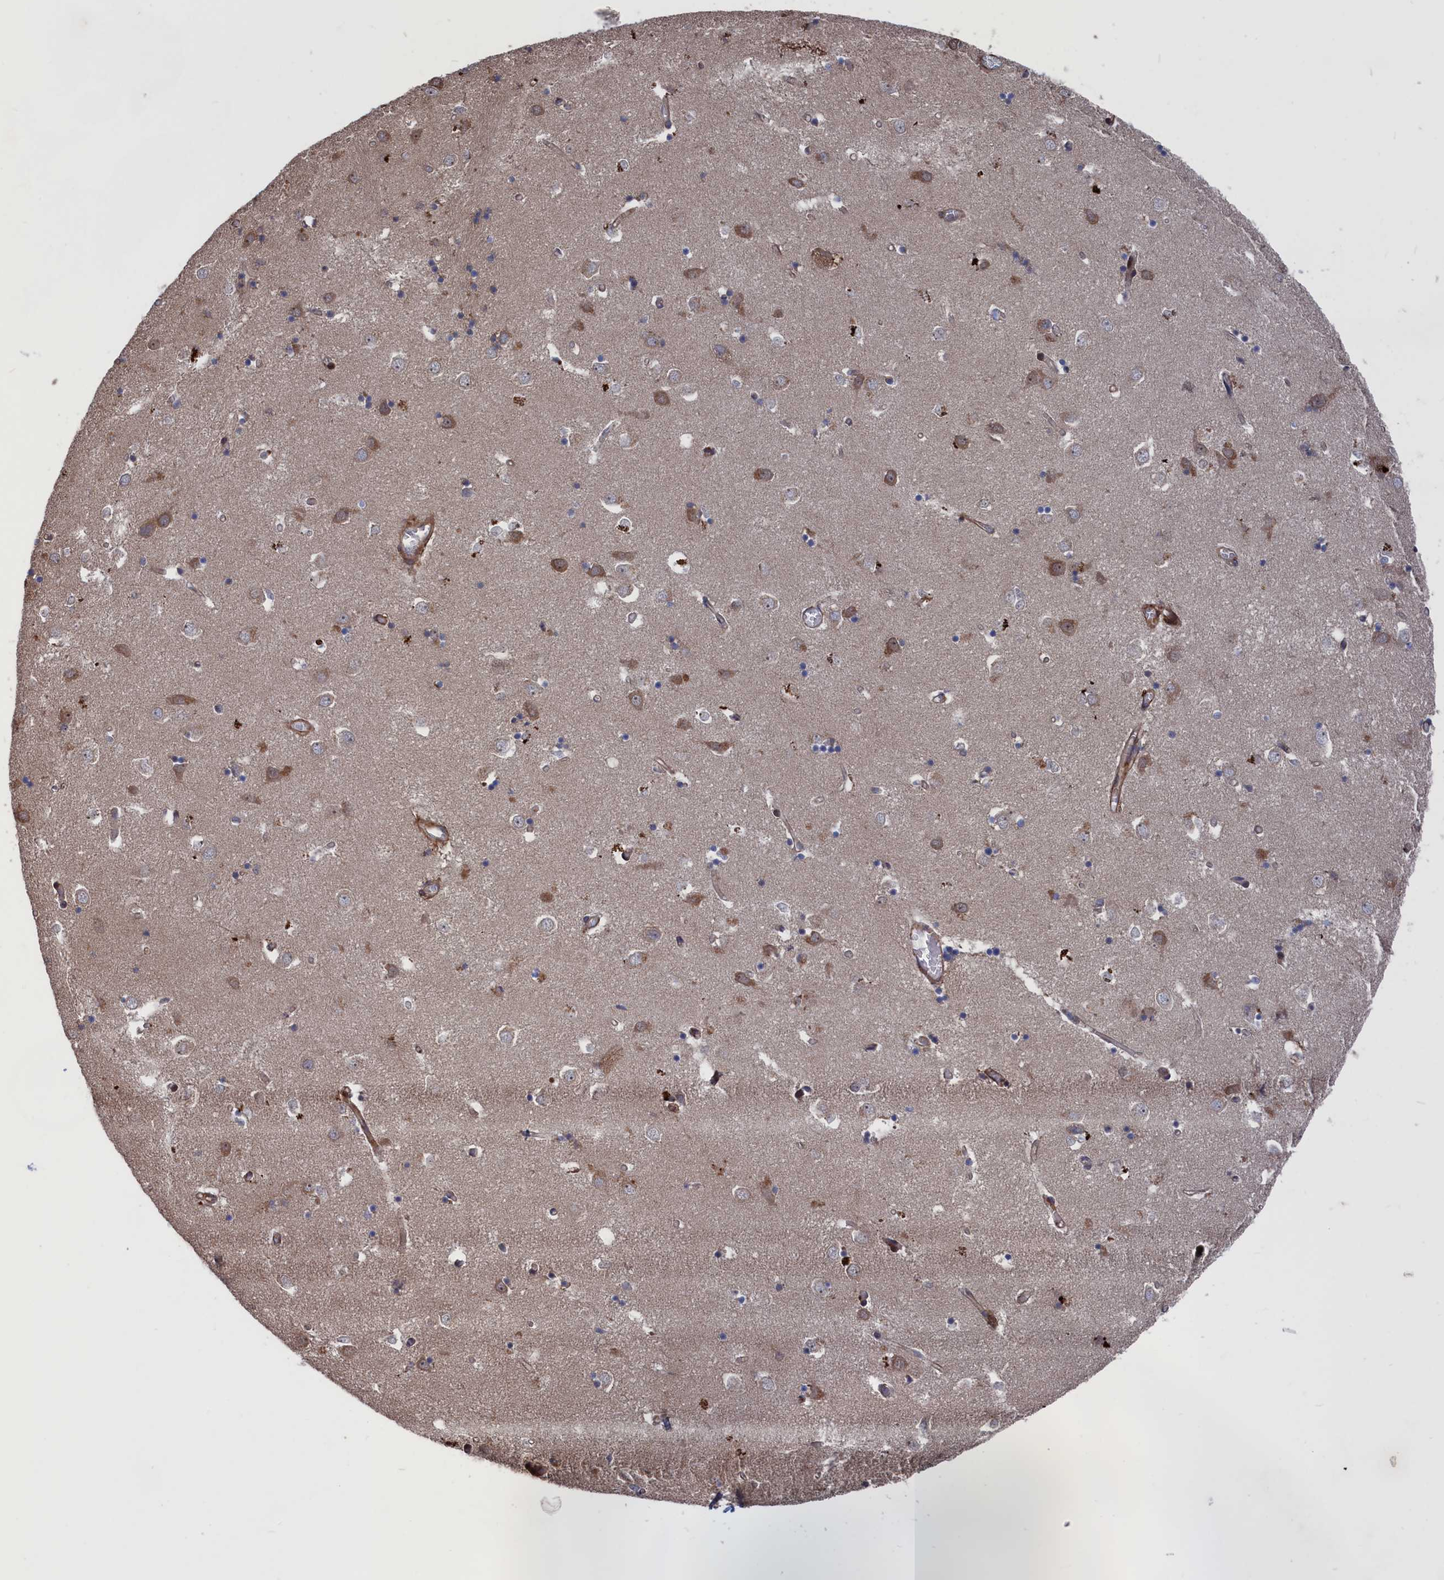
{"staining": {"intensity": "moderate", "quantity": "<25%", "location": "cytoplasmic/membranous"}, "tissue": "caudate", "cell_type": "Glial cells", "image_type": "normal", "snomed": [{"axis": "morphology", "description": "Normal tissue, NOS"}, {"axis": "topography", "description": "Lateral ventricle wall"}], "caption": "Immunohistochemistry histopathology image of unremarkable caudate stained for a protein (brown), which exhibits low levels of moderate cytoplasmic/membranous staining in about <25% of glial cells.", "gene": "PLA2G15", "patient": {"sex": "male", "age": 70}}